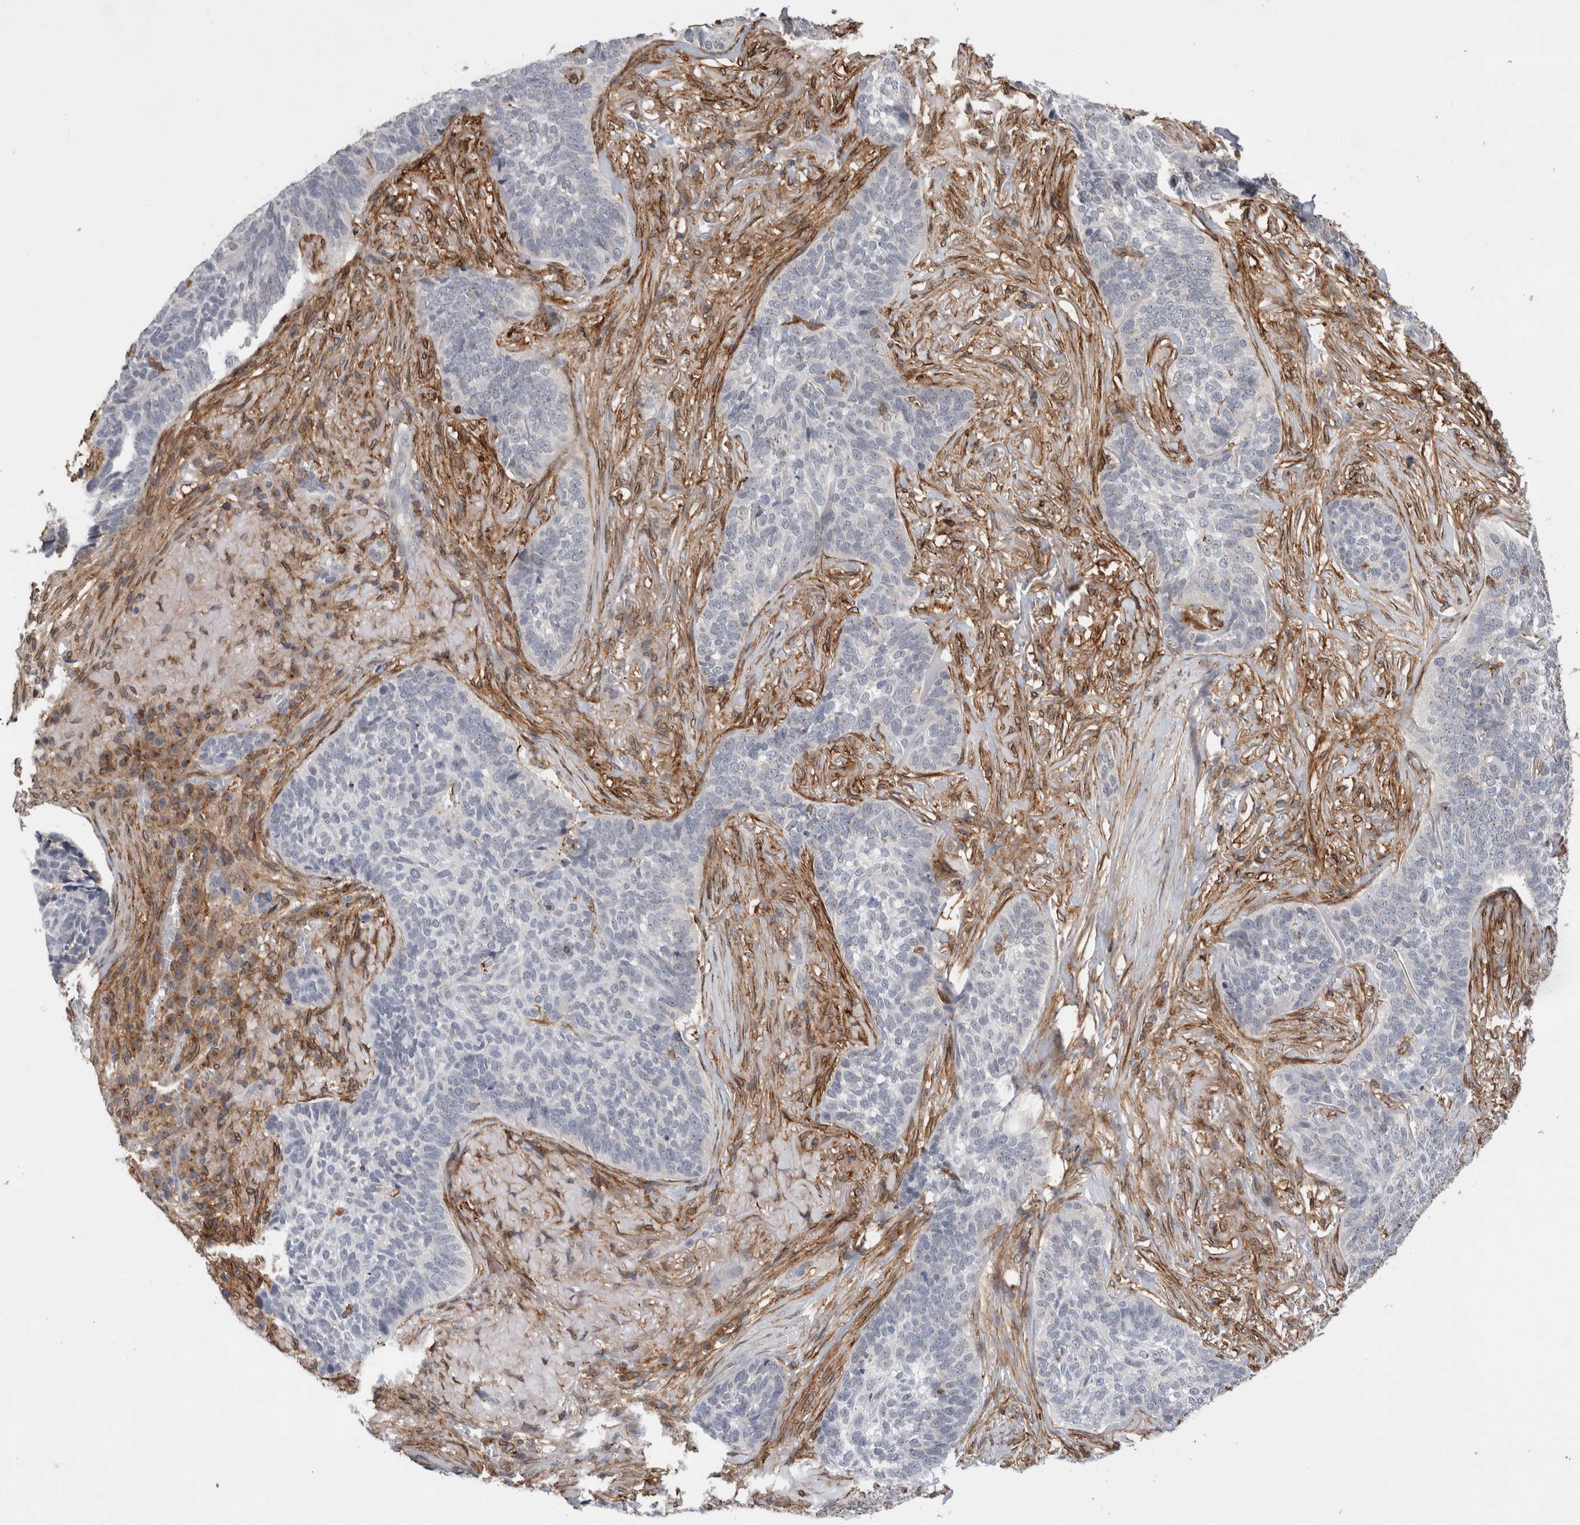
{"staining": {"intensity": "negative", "quantity": "none", "location": "none"}, "tissue": "skin cancer", "cell_type": "Tumor cells", "image_type": "cancer", "snomed": [{"axis": "morphology", "description": "Basal cell carcinoma"}, {"axis": "topography", "description": "Skin"}], "caption": "Tumor cells are negative for brown protein staining in skin cancer (basal cell carcinoma). The staining was performed using DAB (3,3'-diaminobenzidine) to visualize the protein expression in brown, while the nuclei were stained in blue with hematoxylin (Magnification: 20x).", "gene": "CCDC88B", "patient": {"sex": "male", "age": 85}}